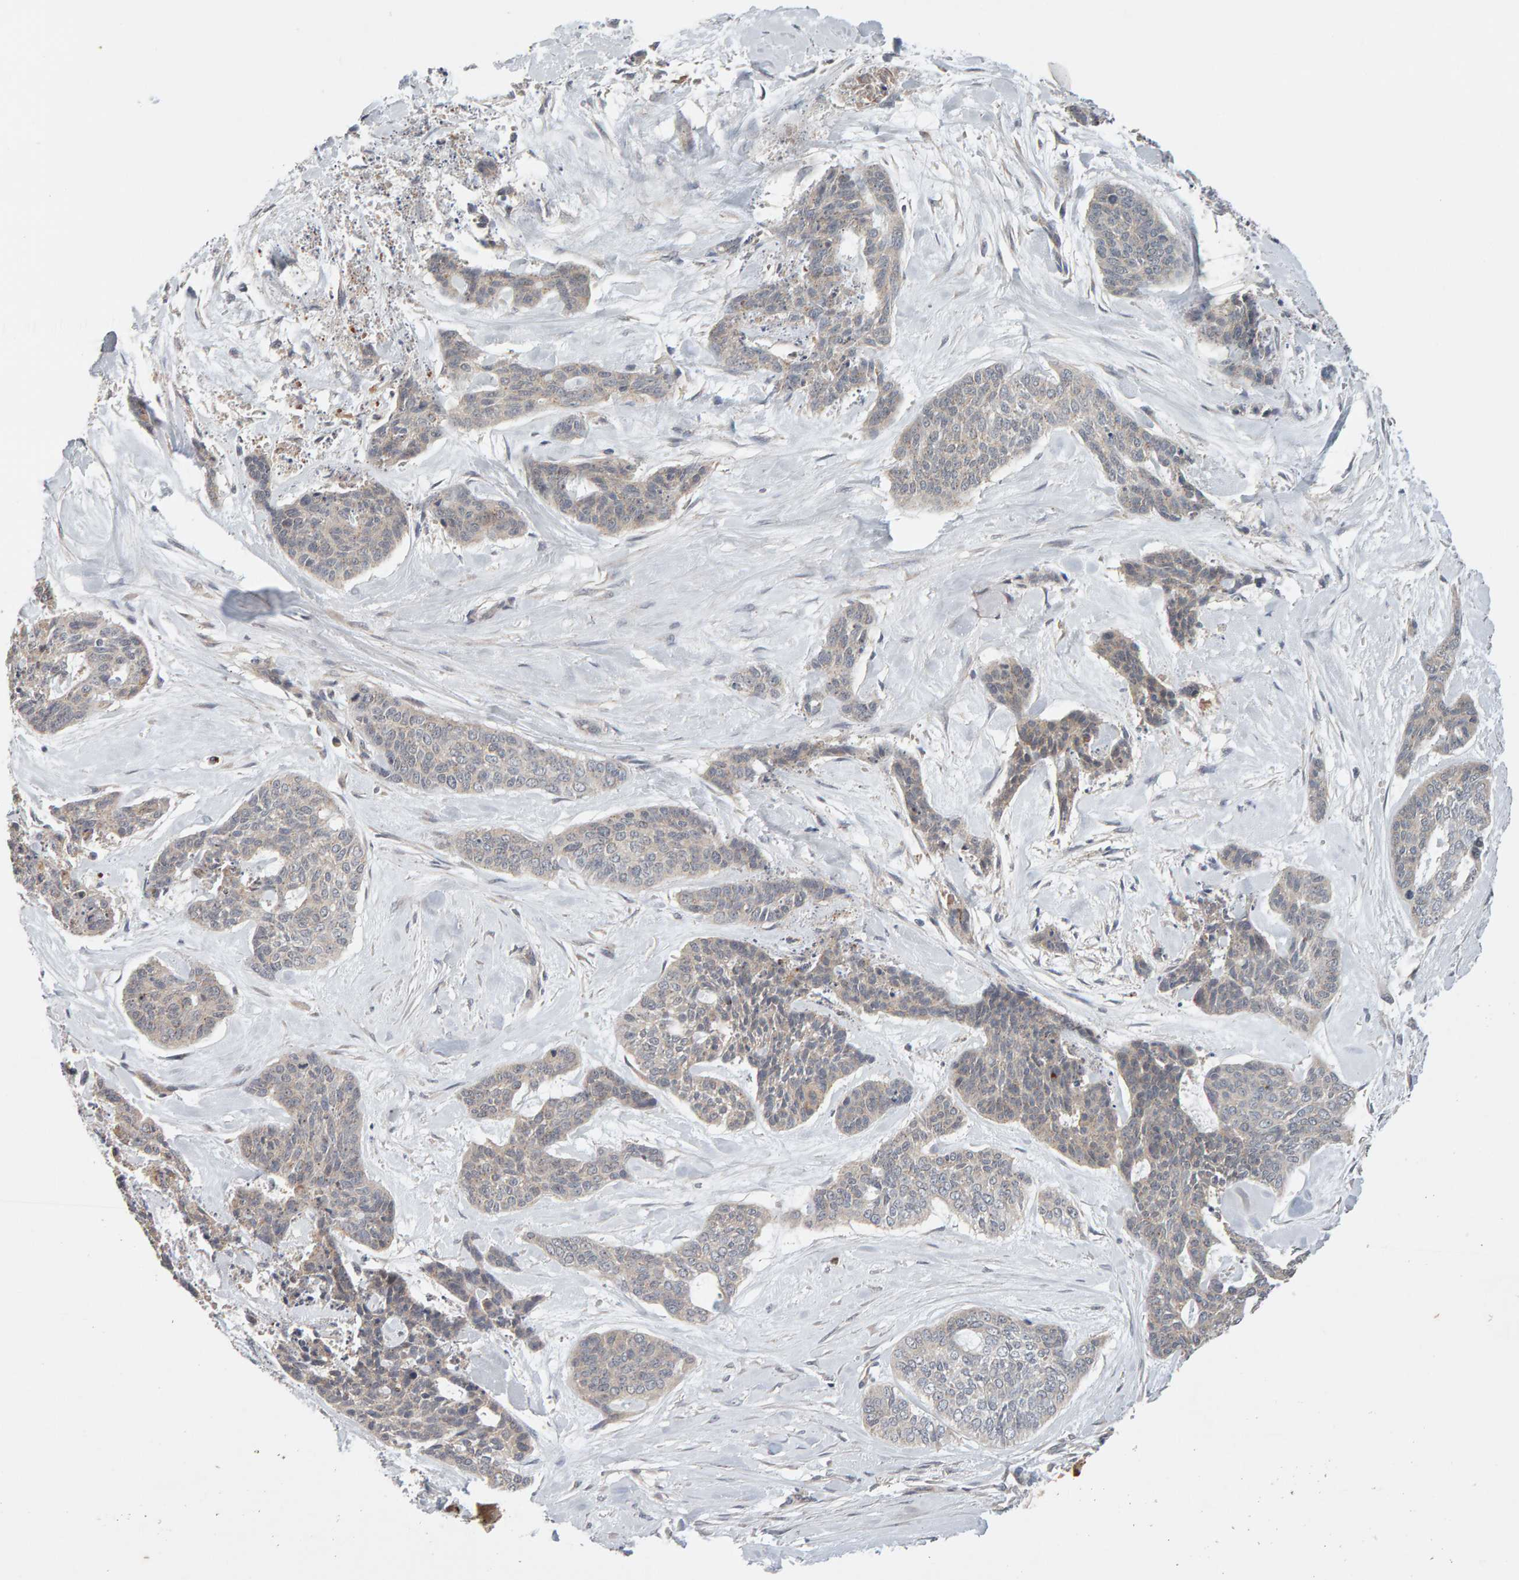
{"staining": {"intensity": "weak", "quantity": "<25%", "location": "cytoplasmic/membranous"}, "tissue": "skin cancer", "cell_type": "Tumor cells", "image_type": "cancer", "snomed": [{"axis": "morphology", "description": "Basal cell carcinoma"}, {"axis": "topography", "description": "Skin"}], "caption": "IHC micrograph of human basal cell carcinoma (skin) stained for a protein (brown), which exhibits no staining in tumor cells.", "gene": "DNAJC7", "patient": {"sex": "female", "age": 64}}